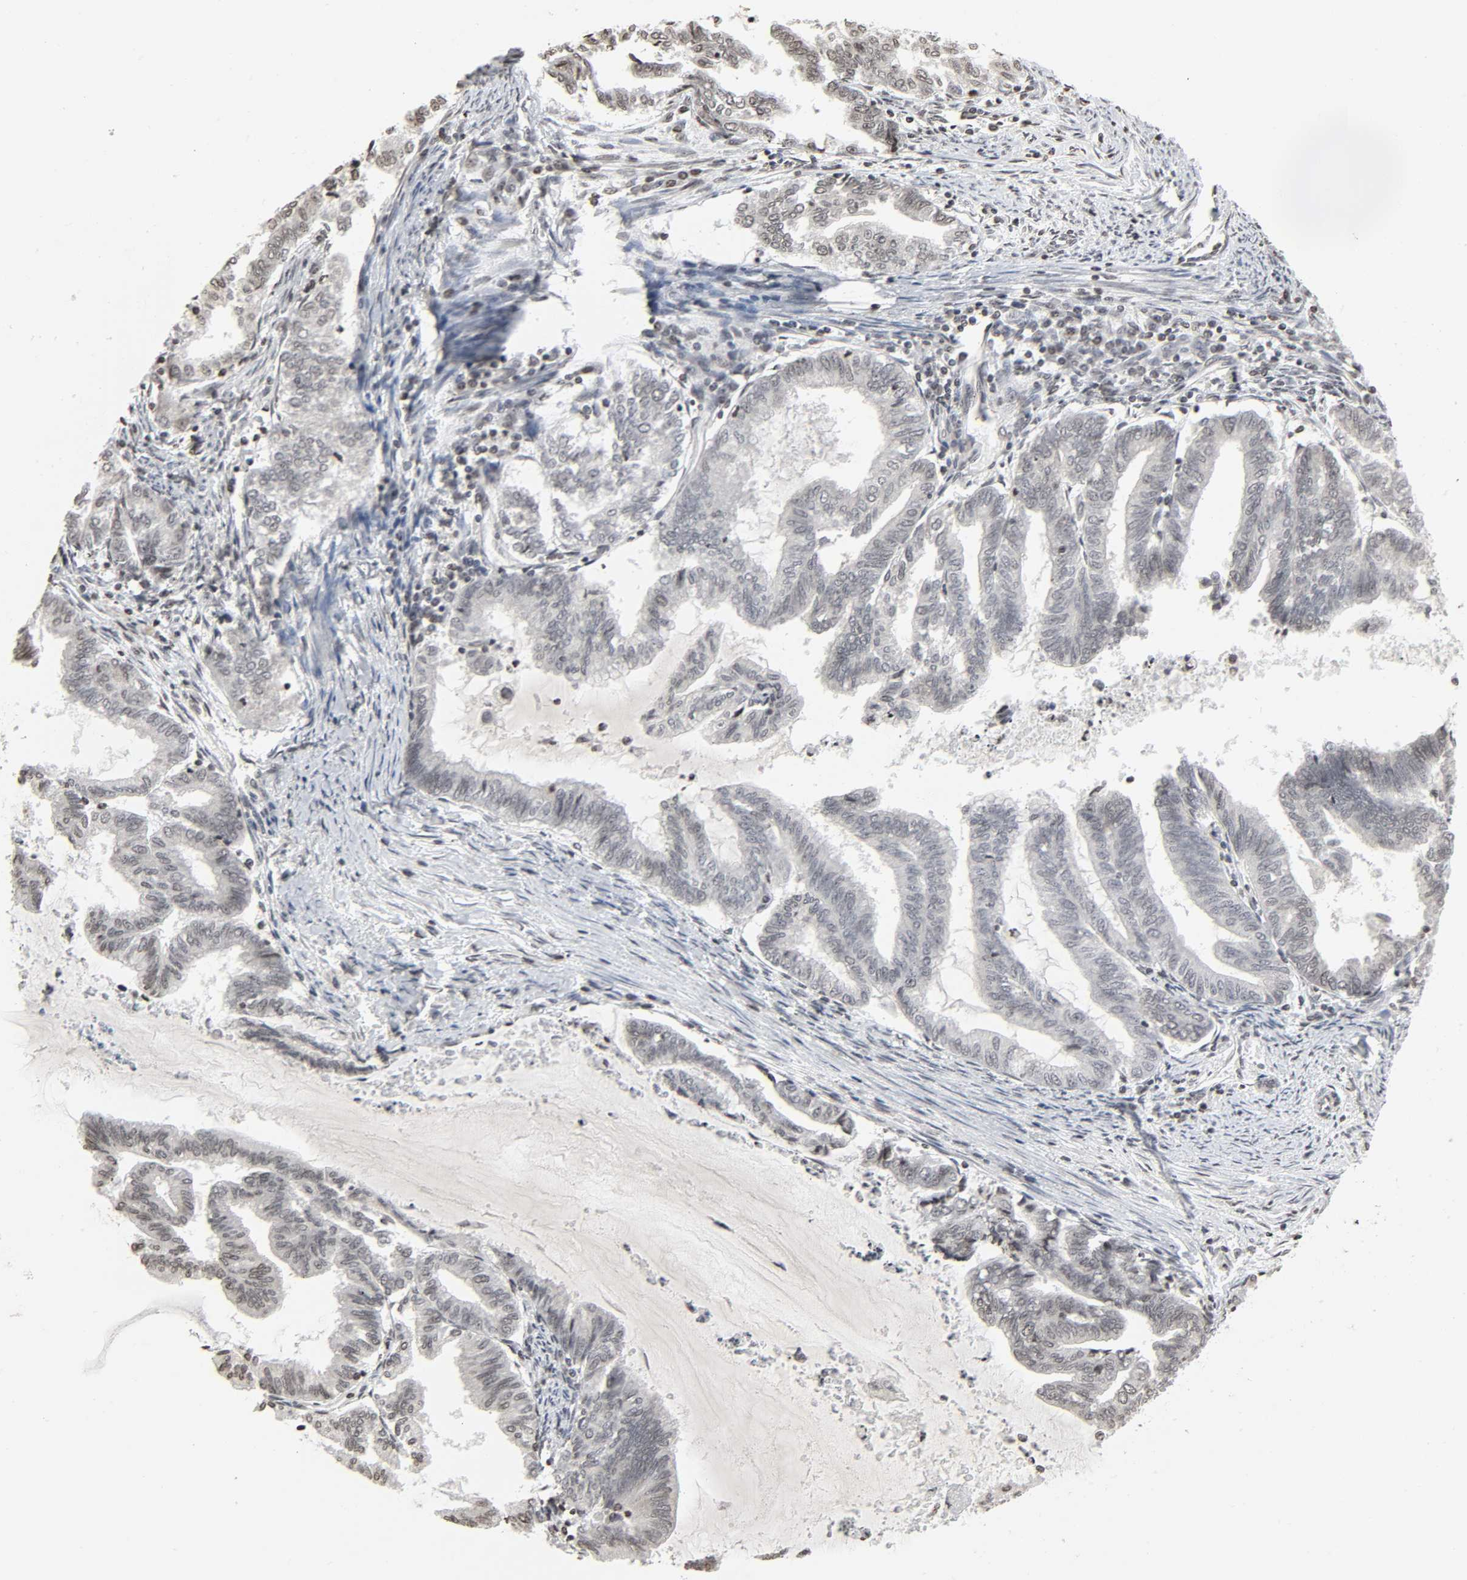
{"staining": {"intensity": "weak", "quantity": ">75%", "location": "nuclear"}, "tissue": "endometrial cancer", "cell_type": "Tumor cells", "image_type": "cancer", "snomed": [{"axis": "morphology", "description": "Adenocarcinoma, NOS"}, {"axis": "topography", "description": "Endometrium"}], "caption": "A brown stain labels weak nuclear staining of a protein in human endometrial adenocarcinoma tumor cells.", "gene": "ELAVL1", "patient": {"sex": "female", "age": 79}}